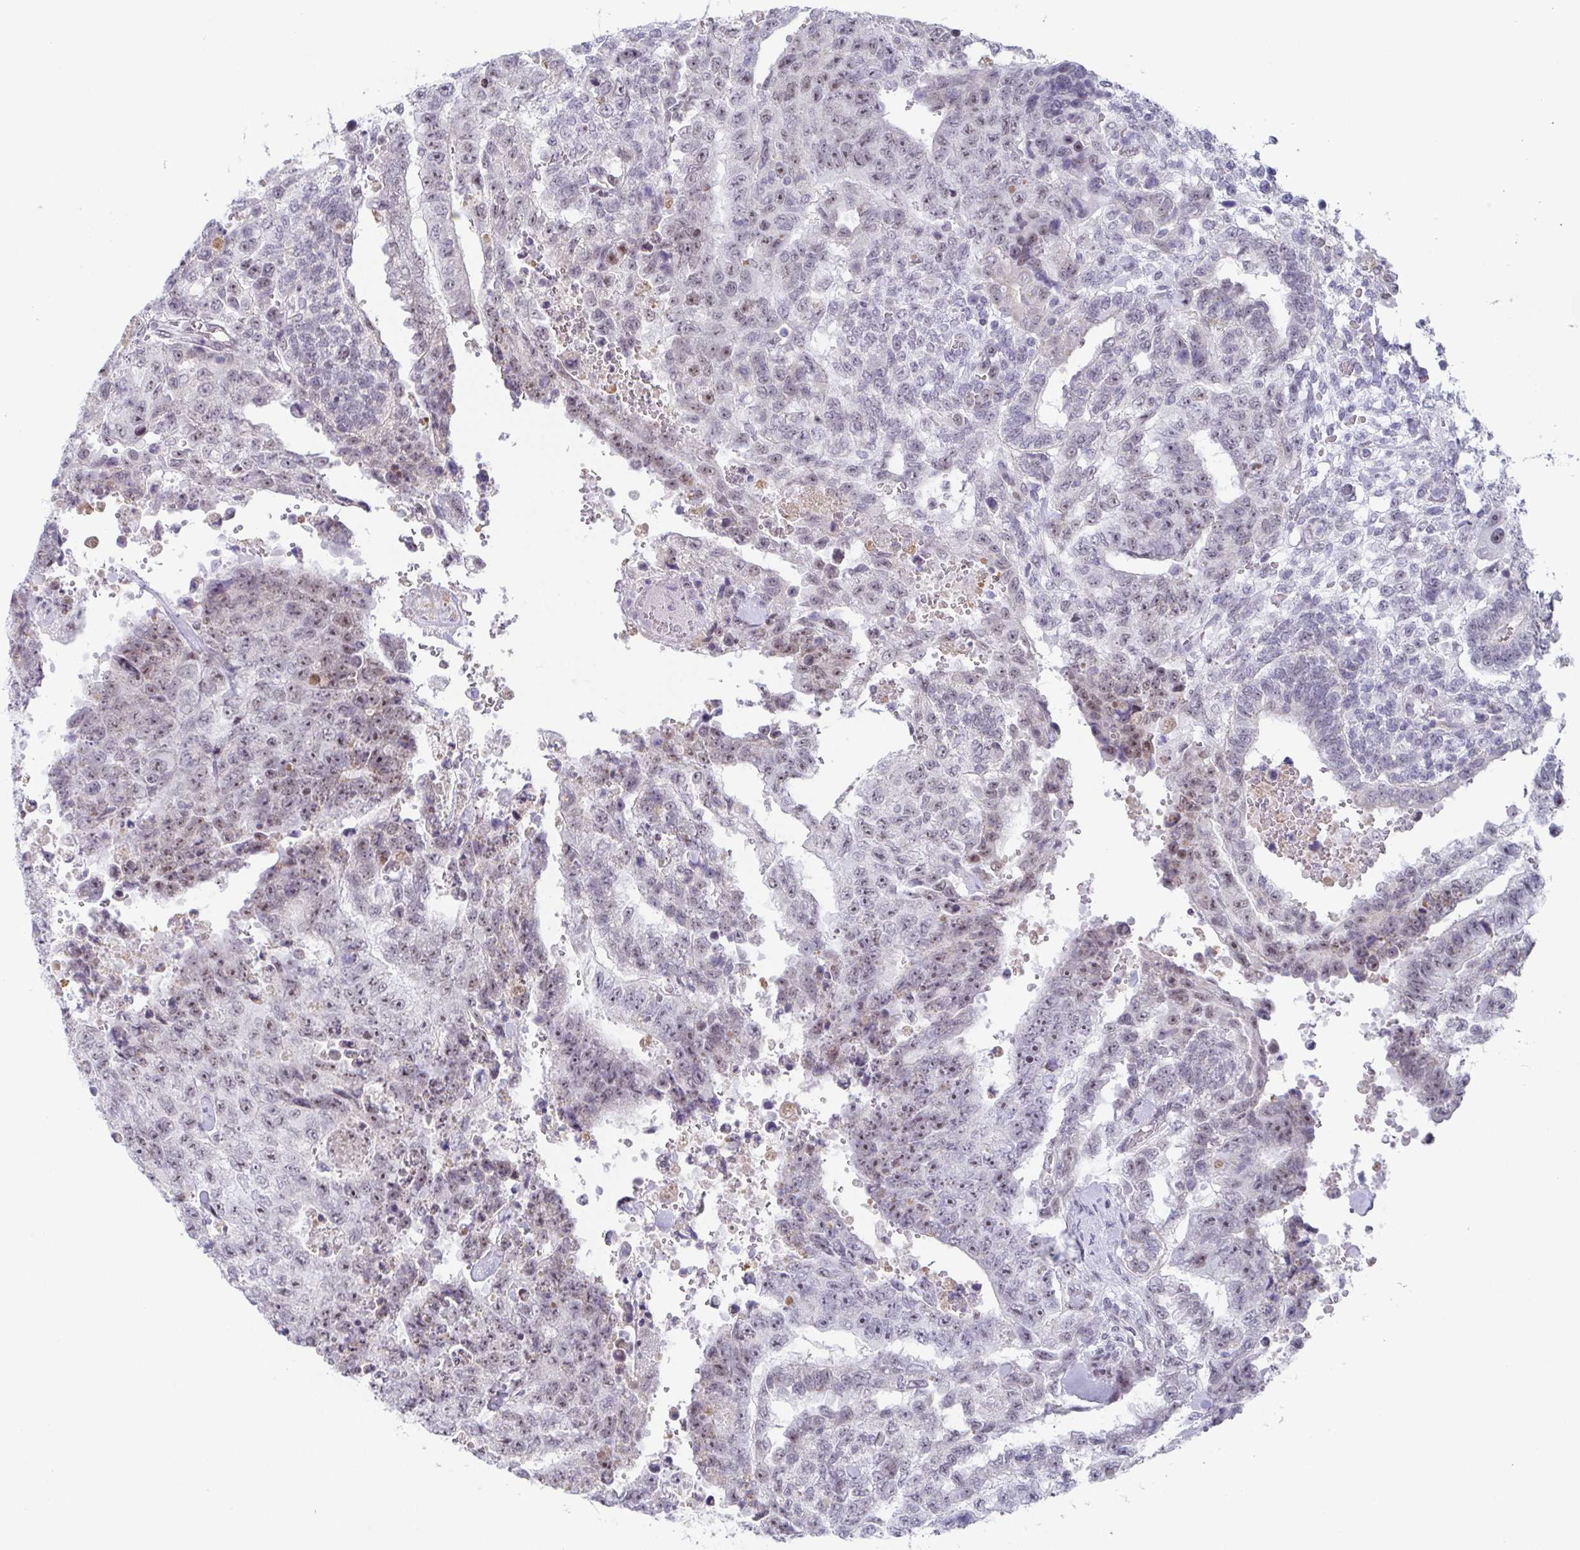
{"staining": {"intensity": "weak", "quantity": "<25%", "location": "nuclear"}, "tissue": "testis cancer", "cell_type": "Tumor cells", "image_type": "cancer", "snomed": [{"axis": "morphology", "description": "Carcinoma, Embryonal, NOS"}, {"axis": "topography", "description": "Testis"}], "caption": "This is a image of immunohistochemistry (IHC) staining of testis embryonal carcinoma, which shows no staining in tumor cells.", "gene": "EXOSC7", "patient": {"sex": "male", "age": 24}}